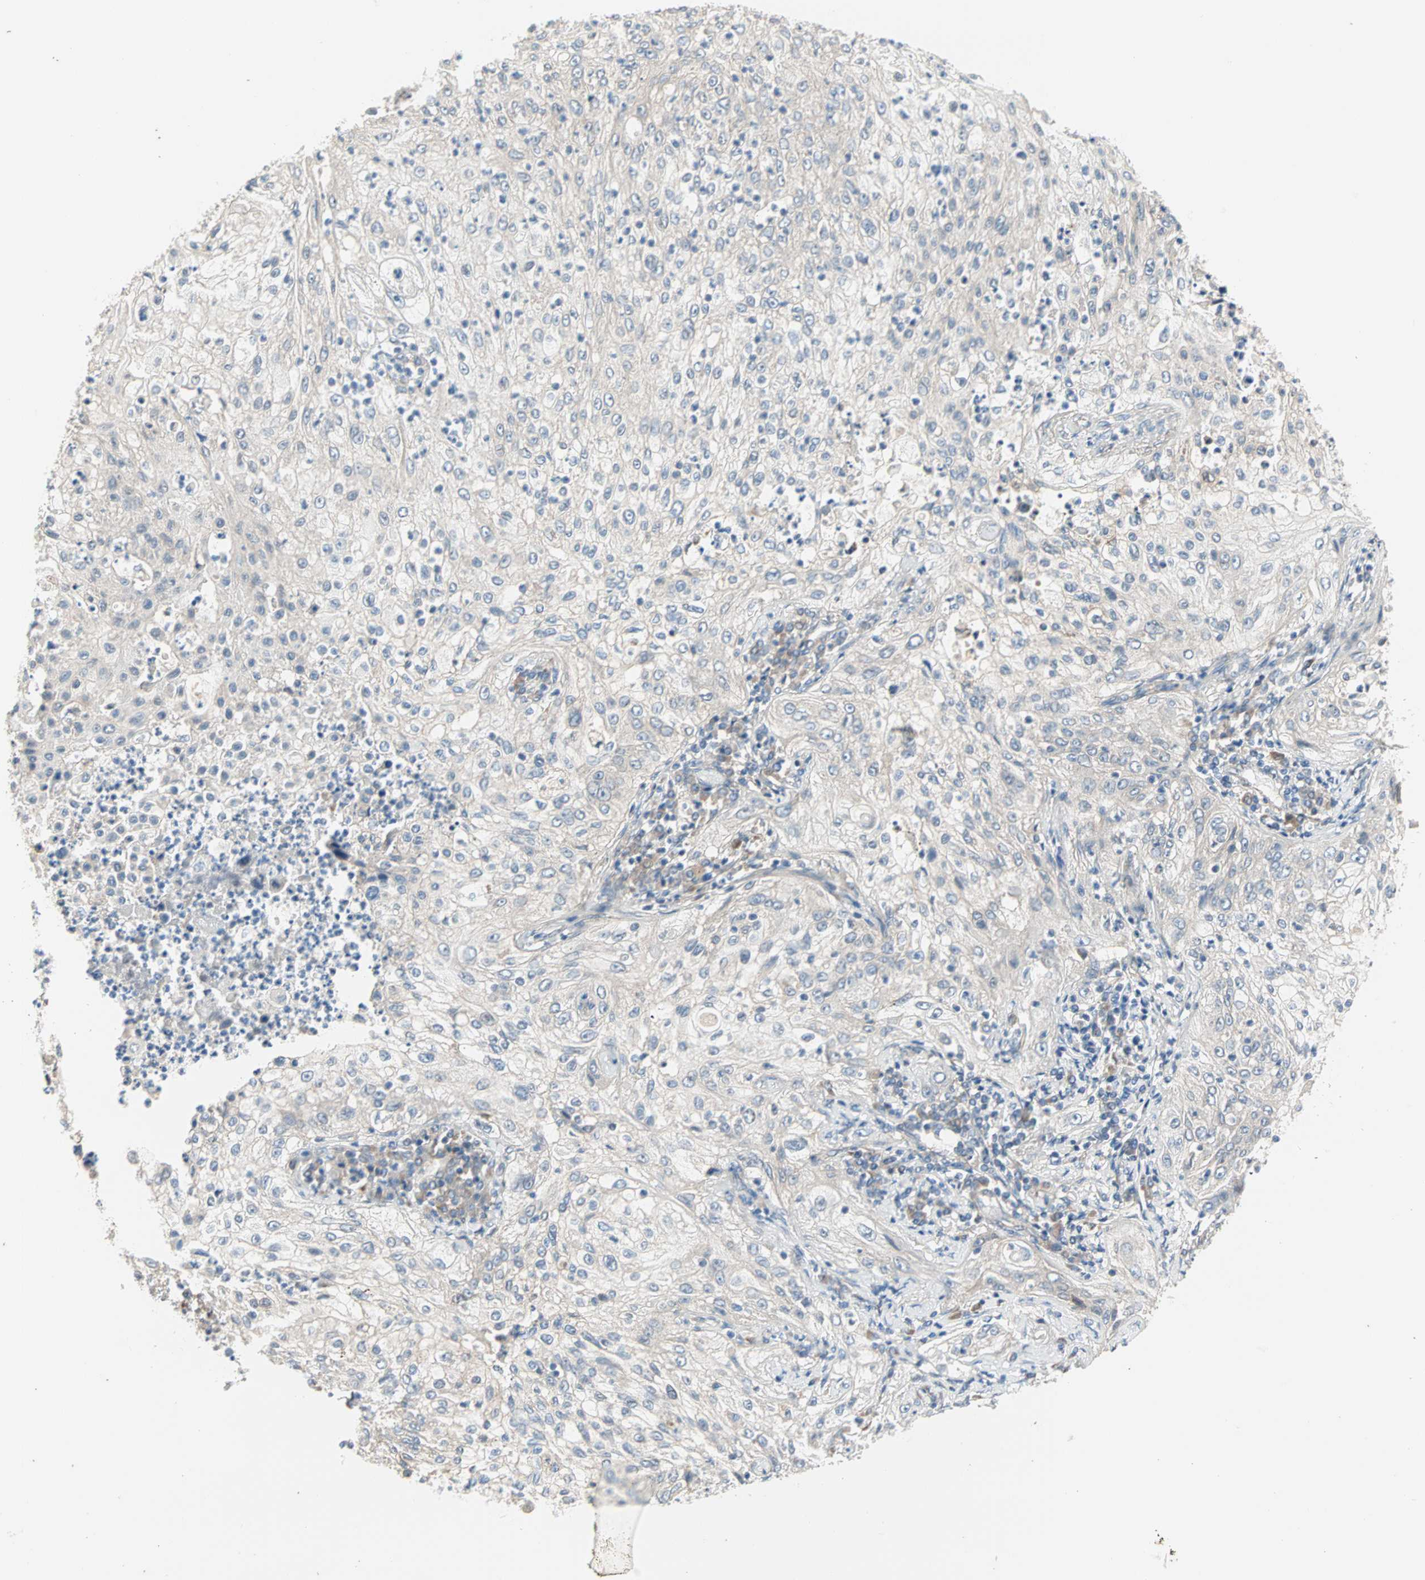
{"staining": {"intensity": "negative", "quantity": "none", "location": "none"}, "tissue": "lung cancer", "cell_type": "Tumor cells", "image_type": "cancer", "snomed": [{"axis": "morphology", "description": "Inflammation, NOS"}, {"axis": "morphology", "description": "Squamous cell carcinoma, NOS"}, {"axis": "topography", "description": "Lymph node"}, {"axis": "topography", "description": "Soft tissue"}, {"axis": "topography", "description": "Lung"}], "caption": "Immunohistochemistry micrograph of neoplastic tissue: lung cancer stained with DAB exhibits no significant protein expression in tumor cells.", "gene": "PDE8A", "patient": {"sex": "male", "age": 66}}